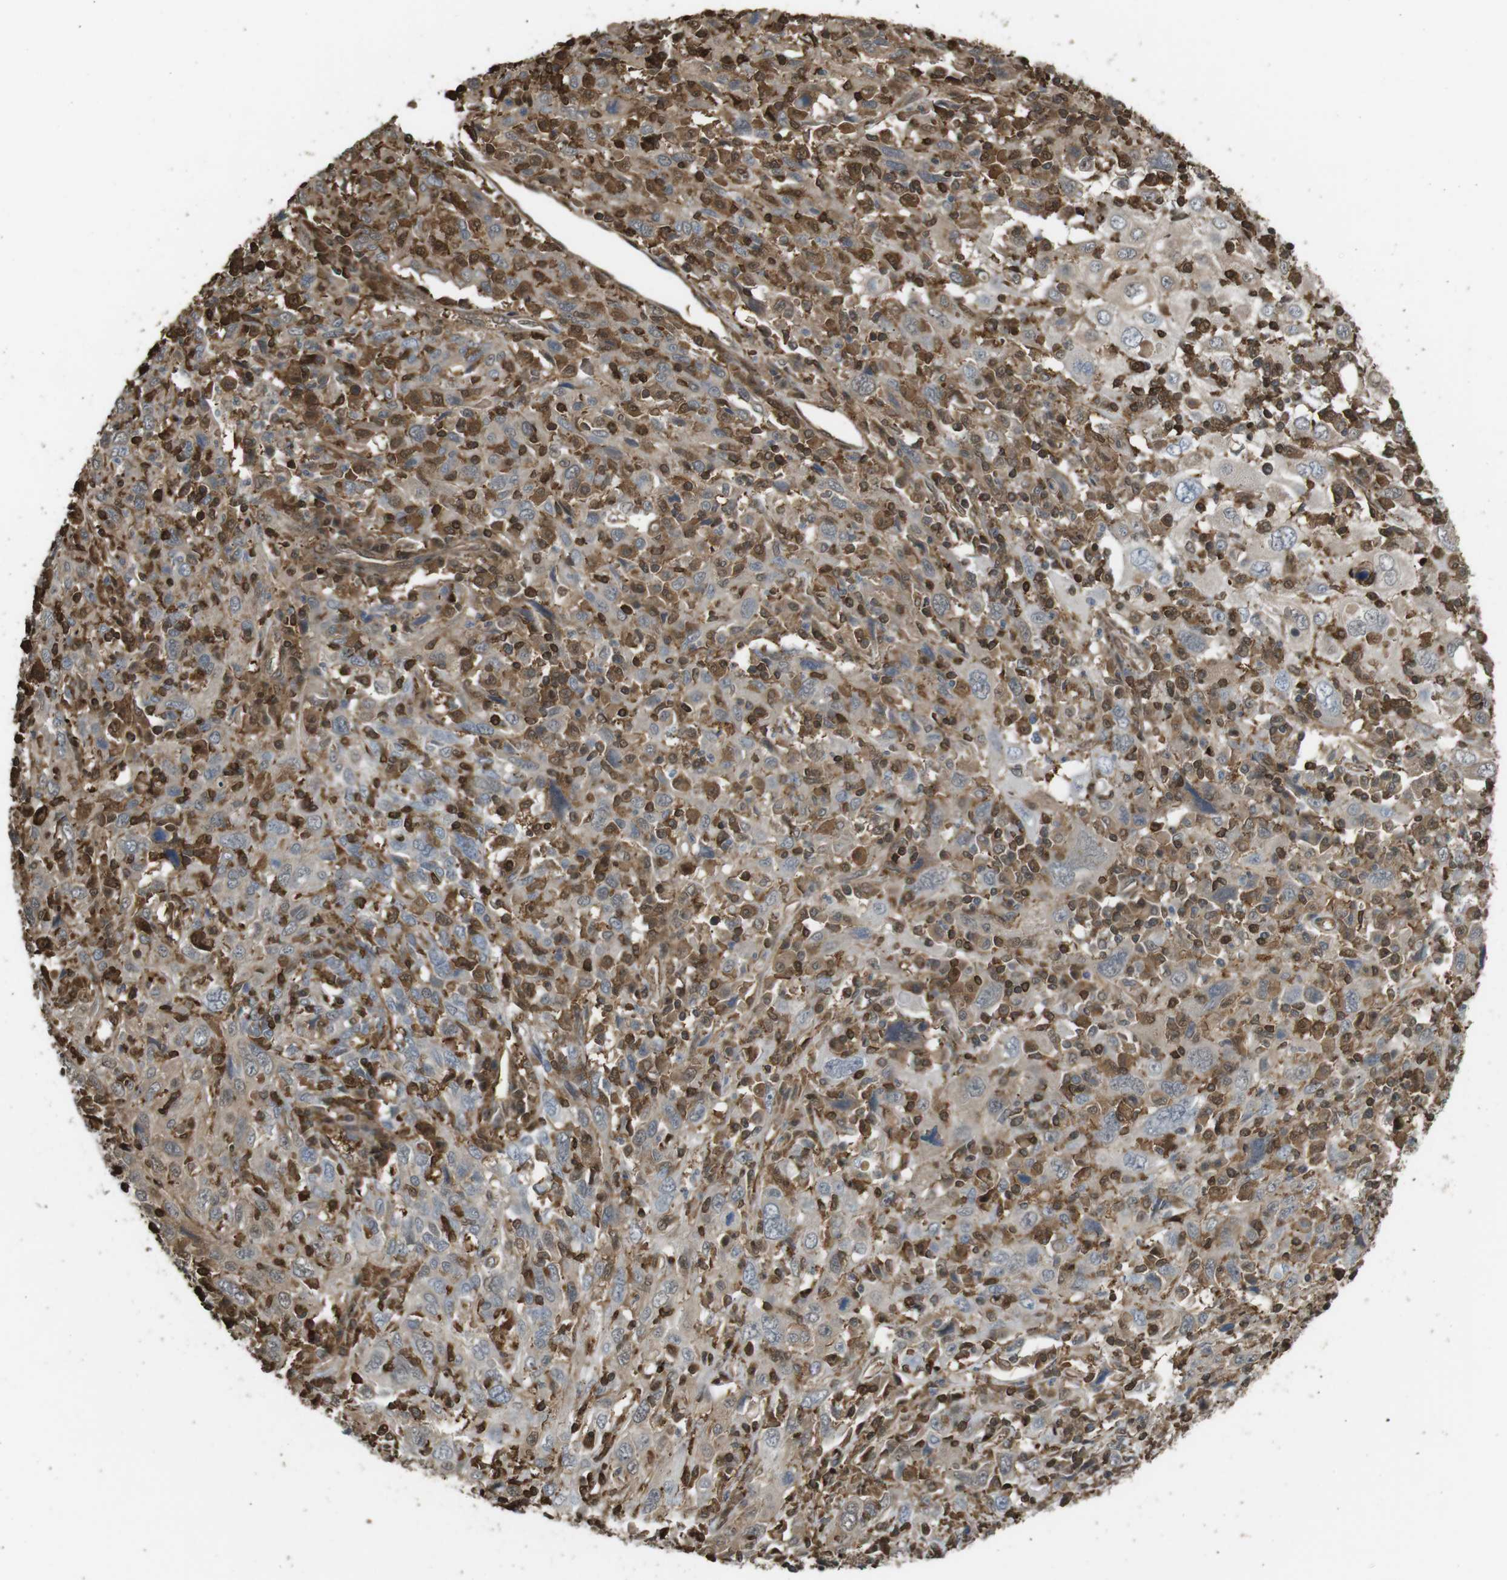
{"staining": {"intensity": "moderate", "quantity": ">75%", "location": "cytoplasmic/membranous"}, "tissue": "cervical cancer", "cell_type": "Tumor cells", "image_type": "cancer", "snomed": [{"axis": "morphology", "description": "Squamous cell carcinoma, NOS"}, {"axis": "topography", "description": "Cervix"}], "caption": "A brown stain labels moderate cytoplasmic/membranous staining of a protein in cervical cancer tumor cells.", "gene": "ARHGDIA", "patient": {"sex": "female", "age": 46}}